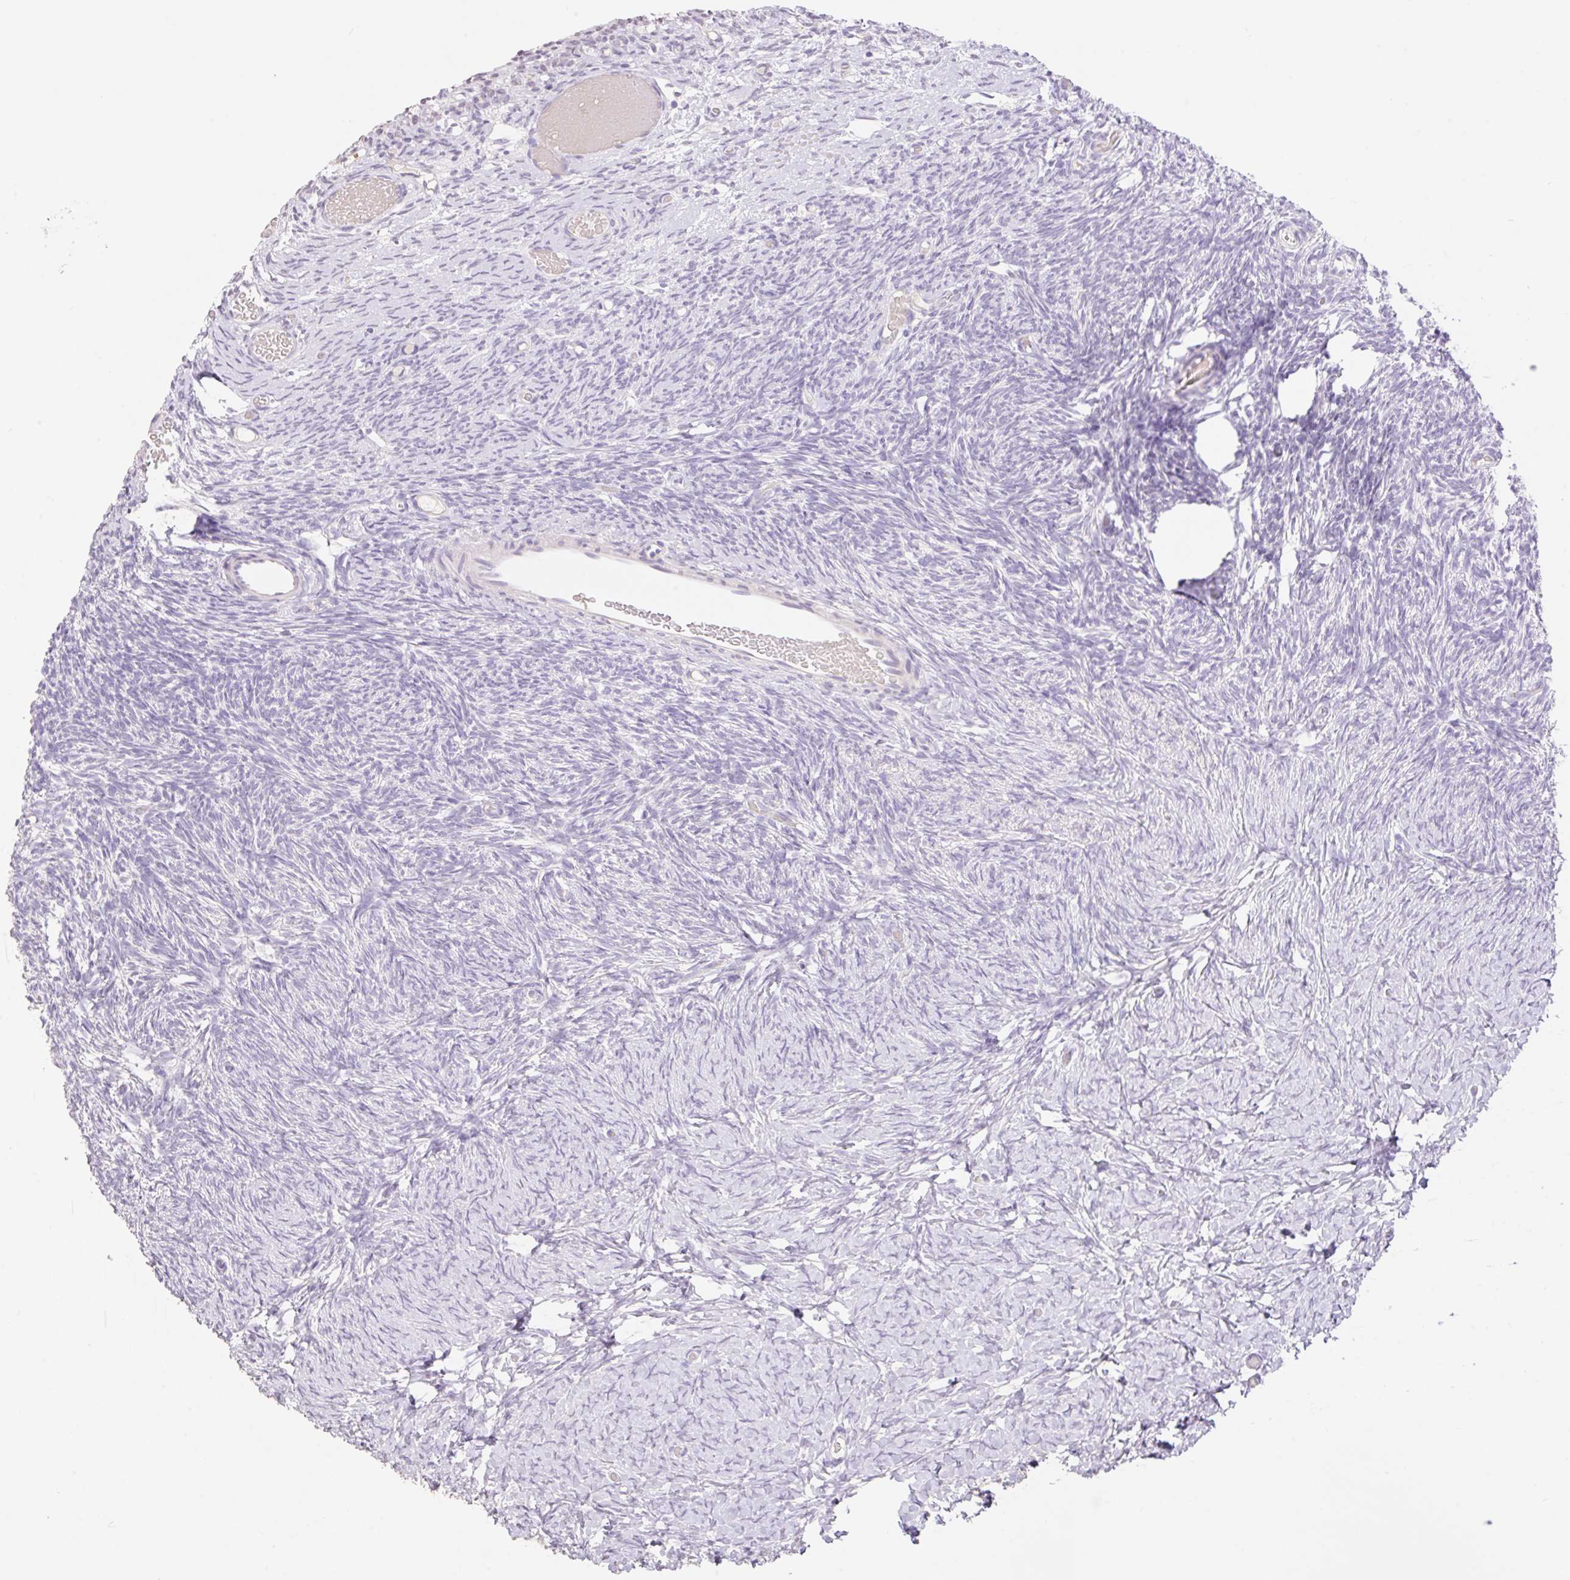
{"staining": {"intensity": "negative", "quantity": "none", "location": "none"}, "tissue": "ovary", "cell_type": "Follicle cells", "image_type": "normal", "snomed": [{"axis": "morphology", "description": "Normal tissue, NOS"}, {"axis": "topography", "description": "Ovary"}], "caption": "This is an immunohistochemistry histopathology image of normal ovary. There is no staining in follicle cells.", "gene": "HCRTR2", "patient": {"sex": "female", "age": 39}}